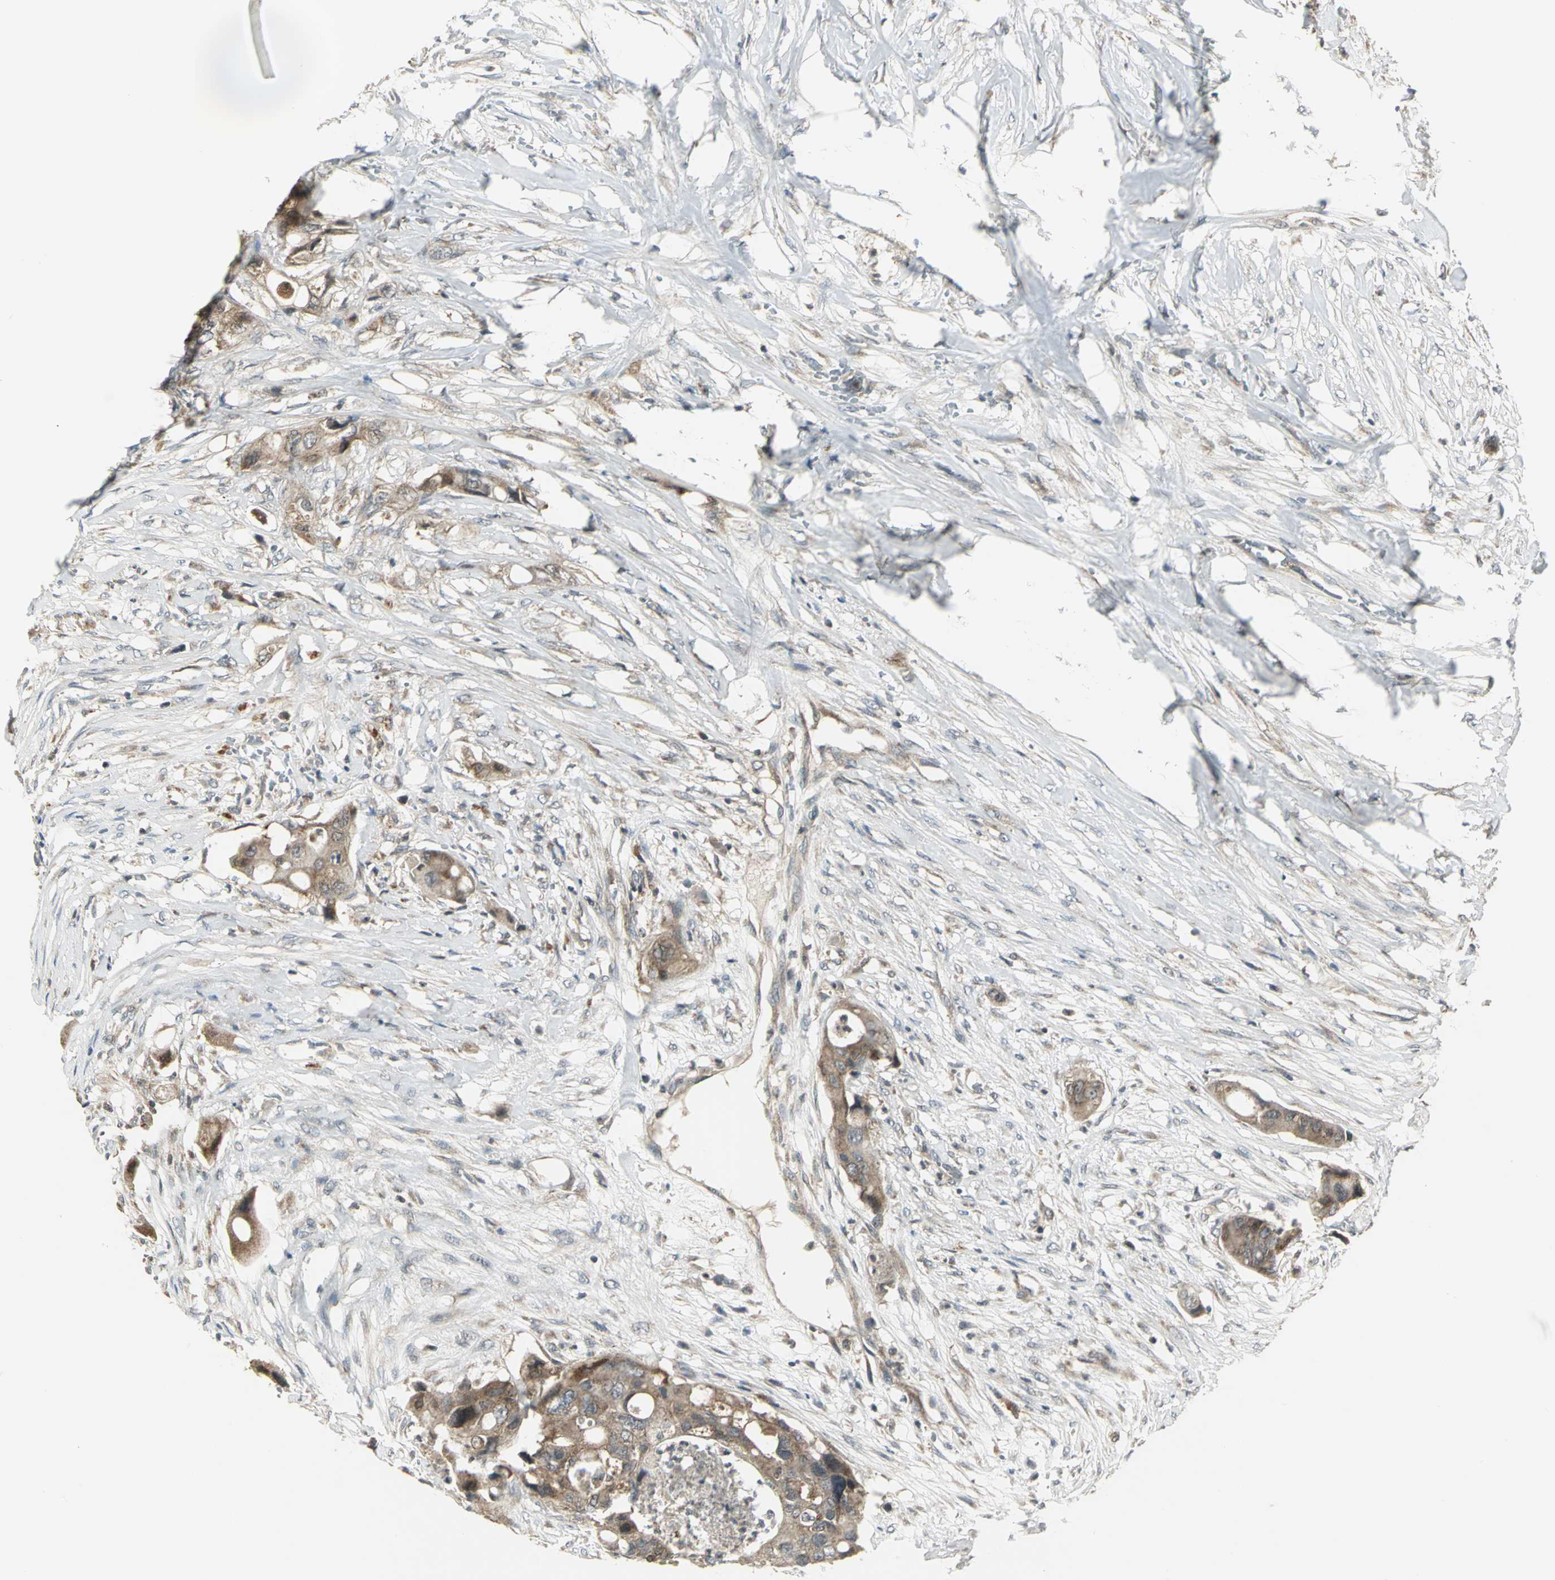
{"staining": {"intensity": "moderate", "quantity": ">75%", "location": "cytoplasmic/membranous"}, "tissue": "colorectal cancer", "cell_type": "Tumor cells", "image_type": "cancer", "snomed": [{"axis": "morphology", "description": "Adenocarcinoma, NOS"}, {"axis": "topography", "description": "Colon"}], "caption": "This photomicrograph demonstrates colorectal cancer (adenocarcinoma) stained with immunohistochemistry (IHC) to label a protein in brown. The cytoplasmic/membranous of tumor cells show moderate positivity for the protein. Nuclei are counter-stained blue.", "gene": "MAPK8IP3", "patient": {"sex": "female", "age": 57}}